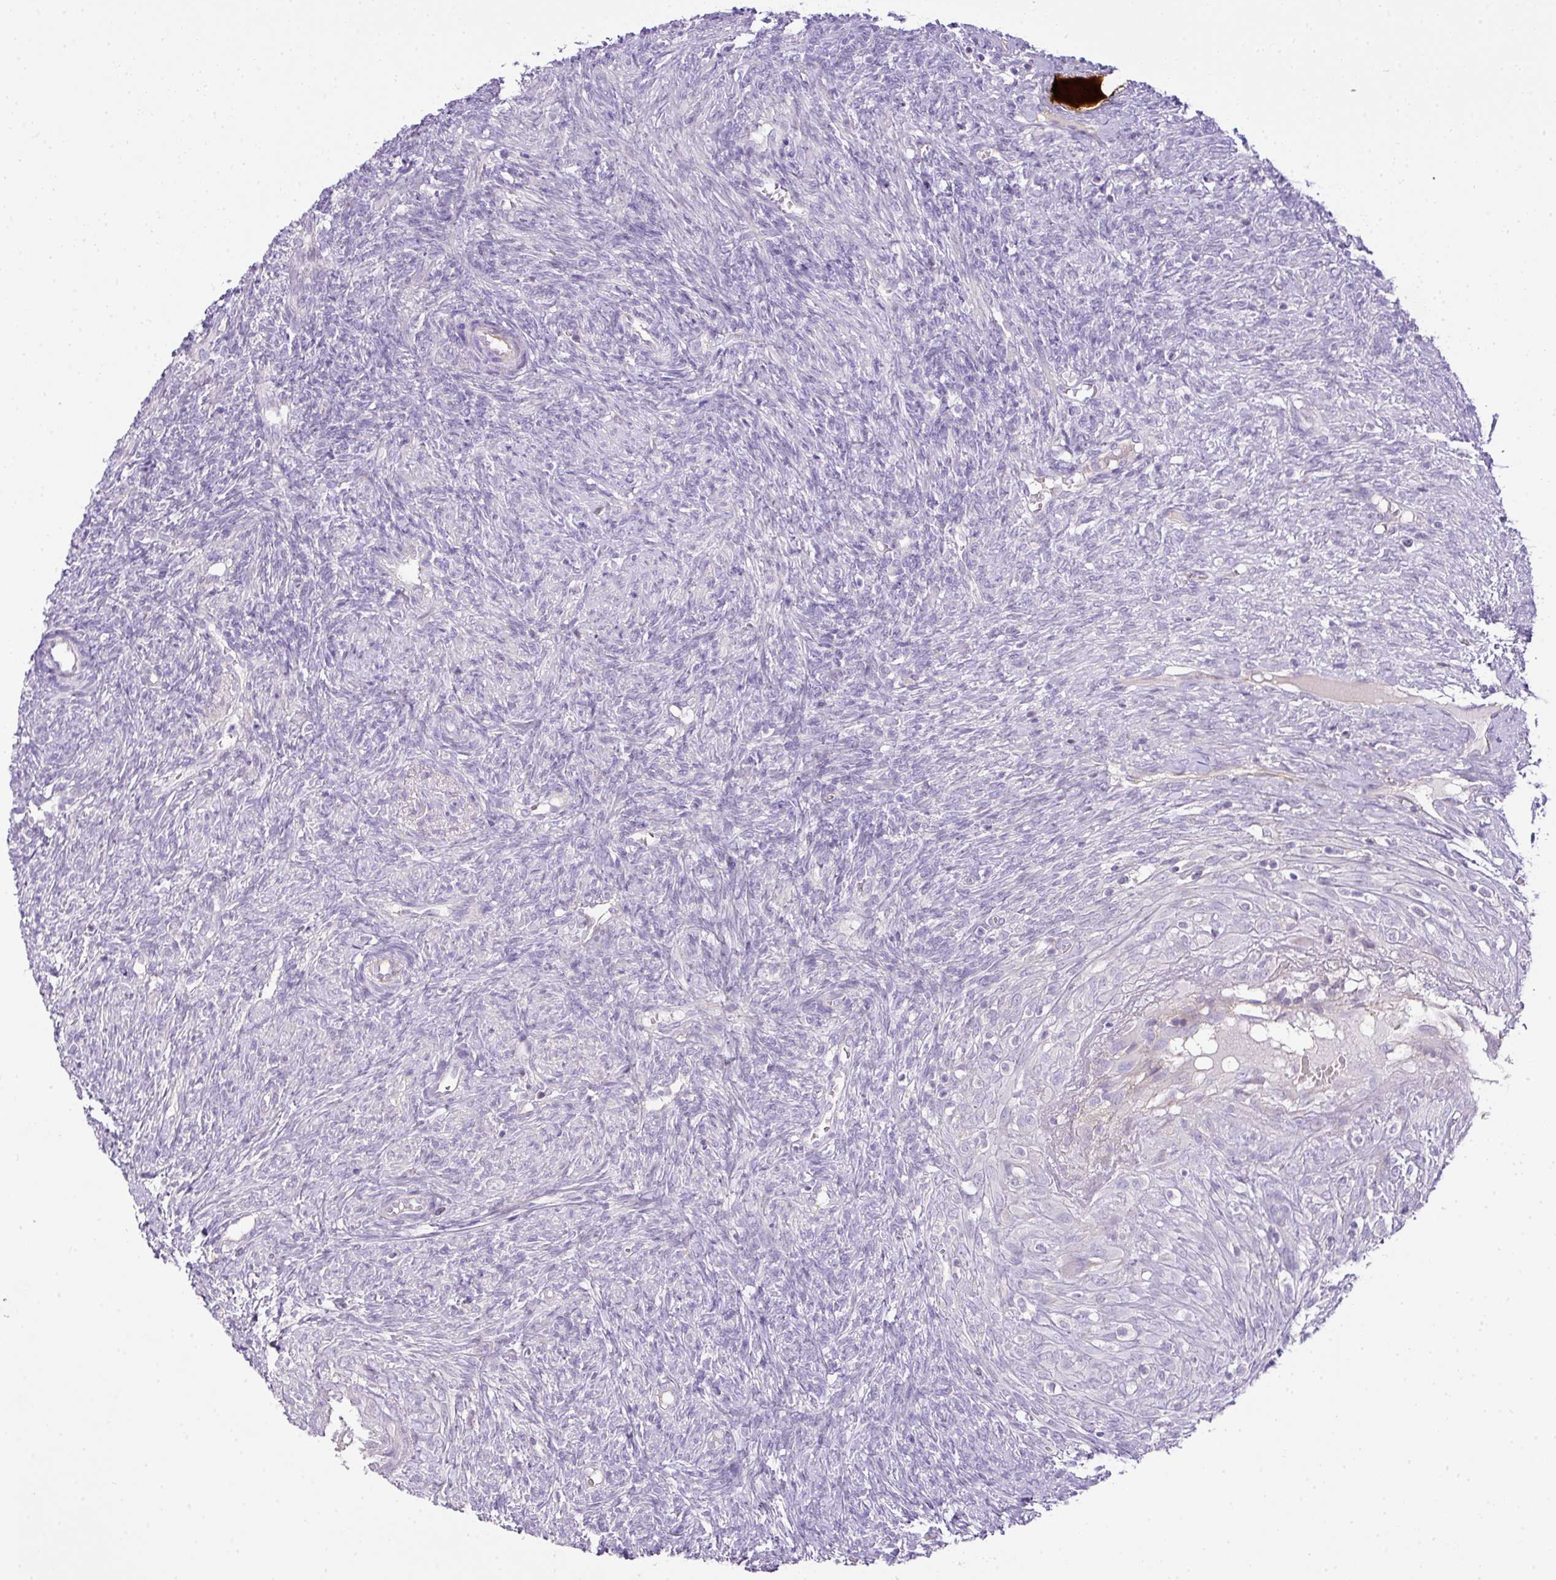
{"staining": {"intensity": "negative", "quantity": "none", "location": "none"}, "tissue": "ovary", "cell_type": "Follicle cells", "image_type": "normal", "snomed": [{"axis": "morphology", "description": "Normal tissue, NOS"}, {"axis": "topography", "description": "Ovary"}], "caption": "IHC photomicrograph of normal ovary stained for a protein (brown), which demonstrates no expression in follicle cells. The staining is performed using DAB (3,3'-diaminobenzidine) brown chromogen with nuclei counter-stained in using hematoxylin.", "gene": "HOXC13", "patient": {"sex": "female", "age": 41}}